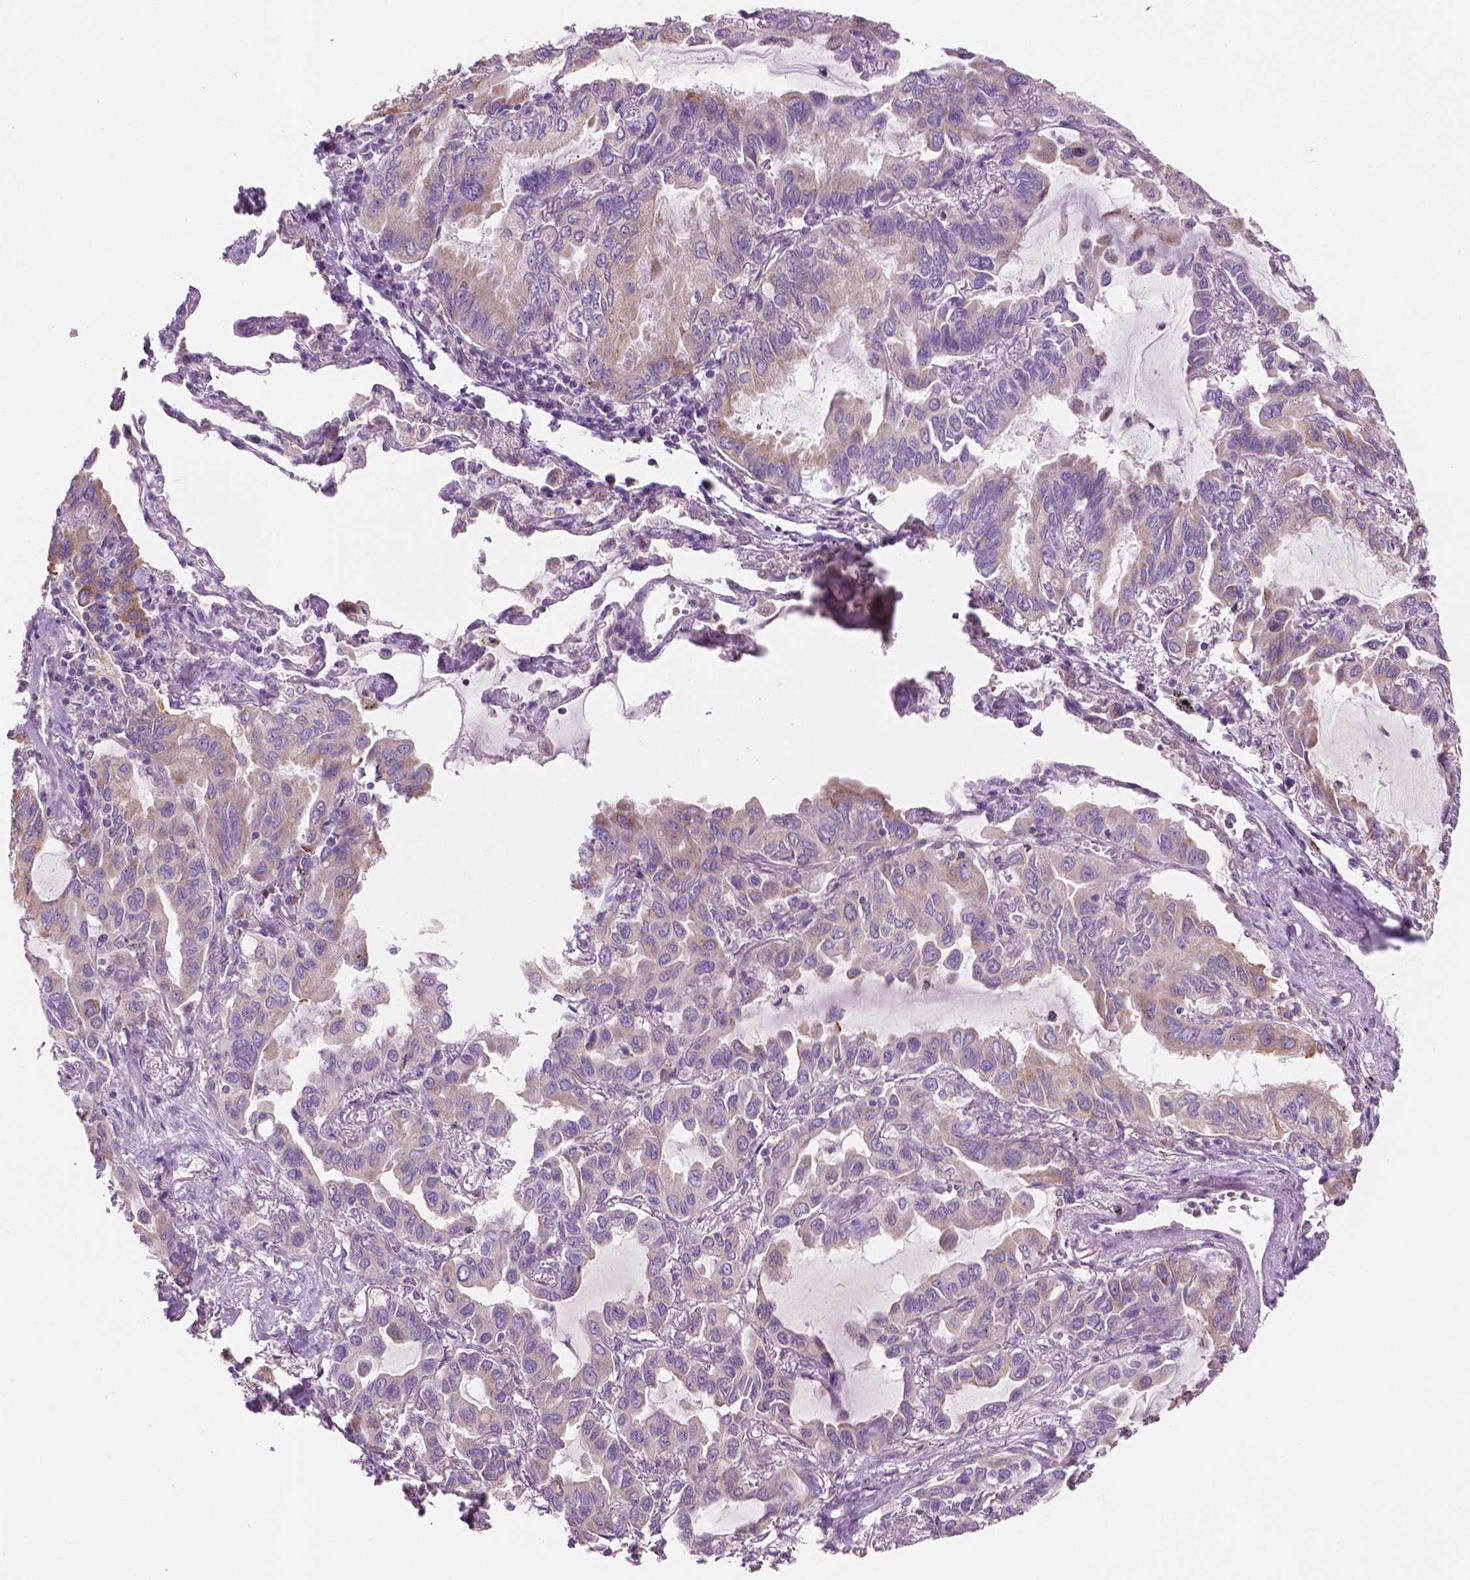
{"staining": {"intensity": "weak", "quantity": "25%-75%", "location": "cytoplasmic/membranous"}, "tissue": "lung cancer", "cell_type": "Tumor cells", "image_type": "cancer", "snomed": [{"axis": "morphology", "description": "Adenocarcinoma, NOS"}, {"axis": "topography", "description": "Lung"}], "caption": "This histopathology image exhibits lung adenocarcinoma stained with IHC to label a protein in brown. The cytoplasmic/membranous of tumor cells show weak positivity for the protein. Nuclei are counter-stained blue.", "gene": "LRP1B", "patient": {"sex": "male", "age": 64}}